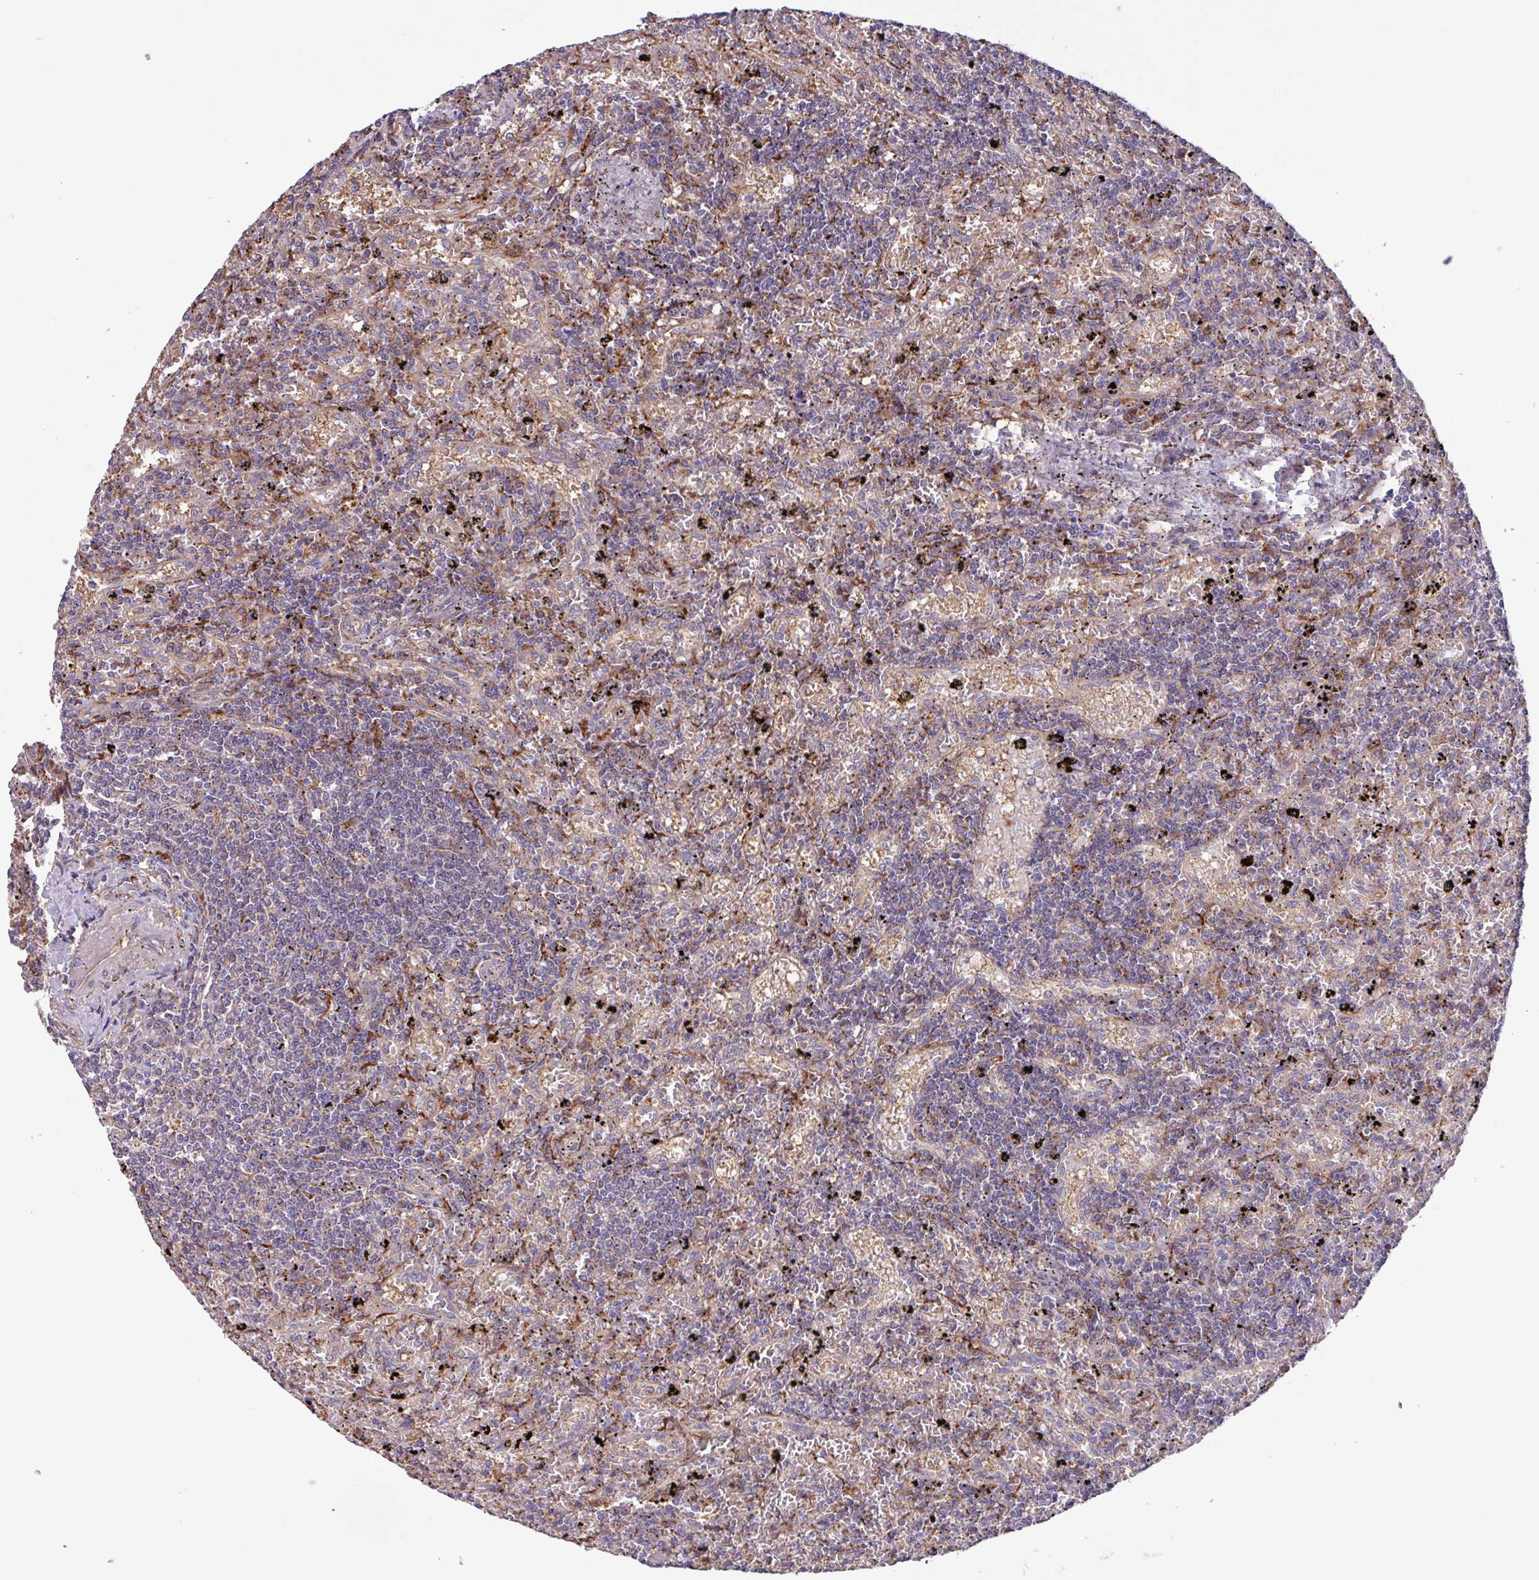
{"staining": {"intensity": "weak", "quantity": "25%-75%", "location": "cytoplasmic/membranous"}, "tissue": "lymphoma", "cell_type": "Tumor cells", "image_type": "cancer", "snomed": [{"axis": "morphology", "description": "Malignant lymphoma, non-Hodgkin's type, Low grade"}, {"axis": "topography", "description": "Spleen"}], "caption": "A high-resolution image shows IHC staining of lymphoma, which displays weak cytoplasmic/membranous positivity in approximately 25%-75% of tumor cells.", "gene": "PTPRQ", "patient": {"sex": "male", "age": 76}}